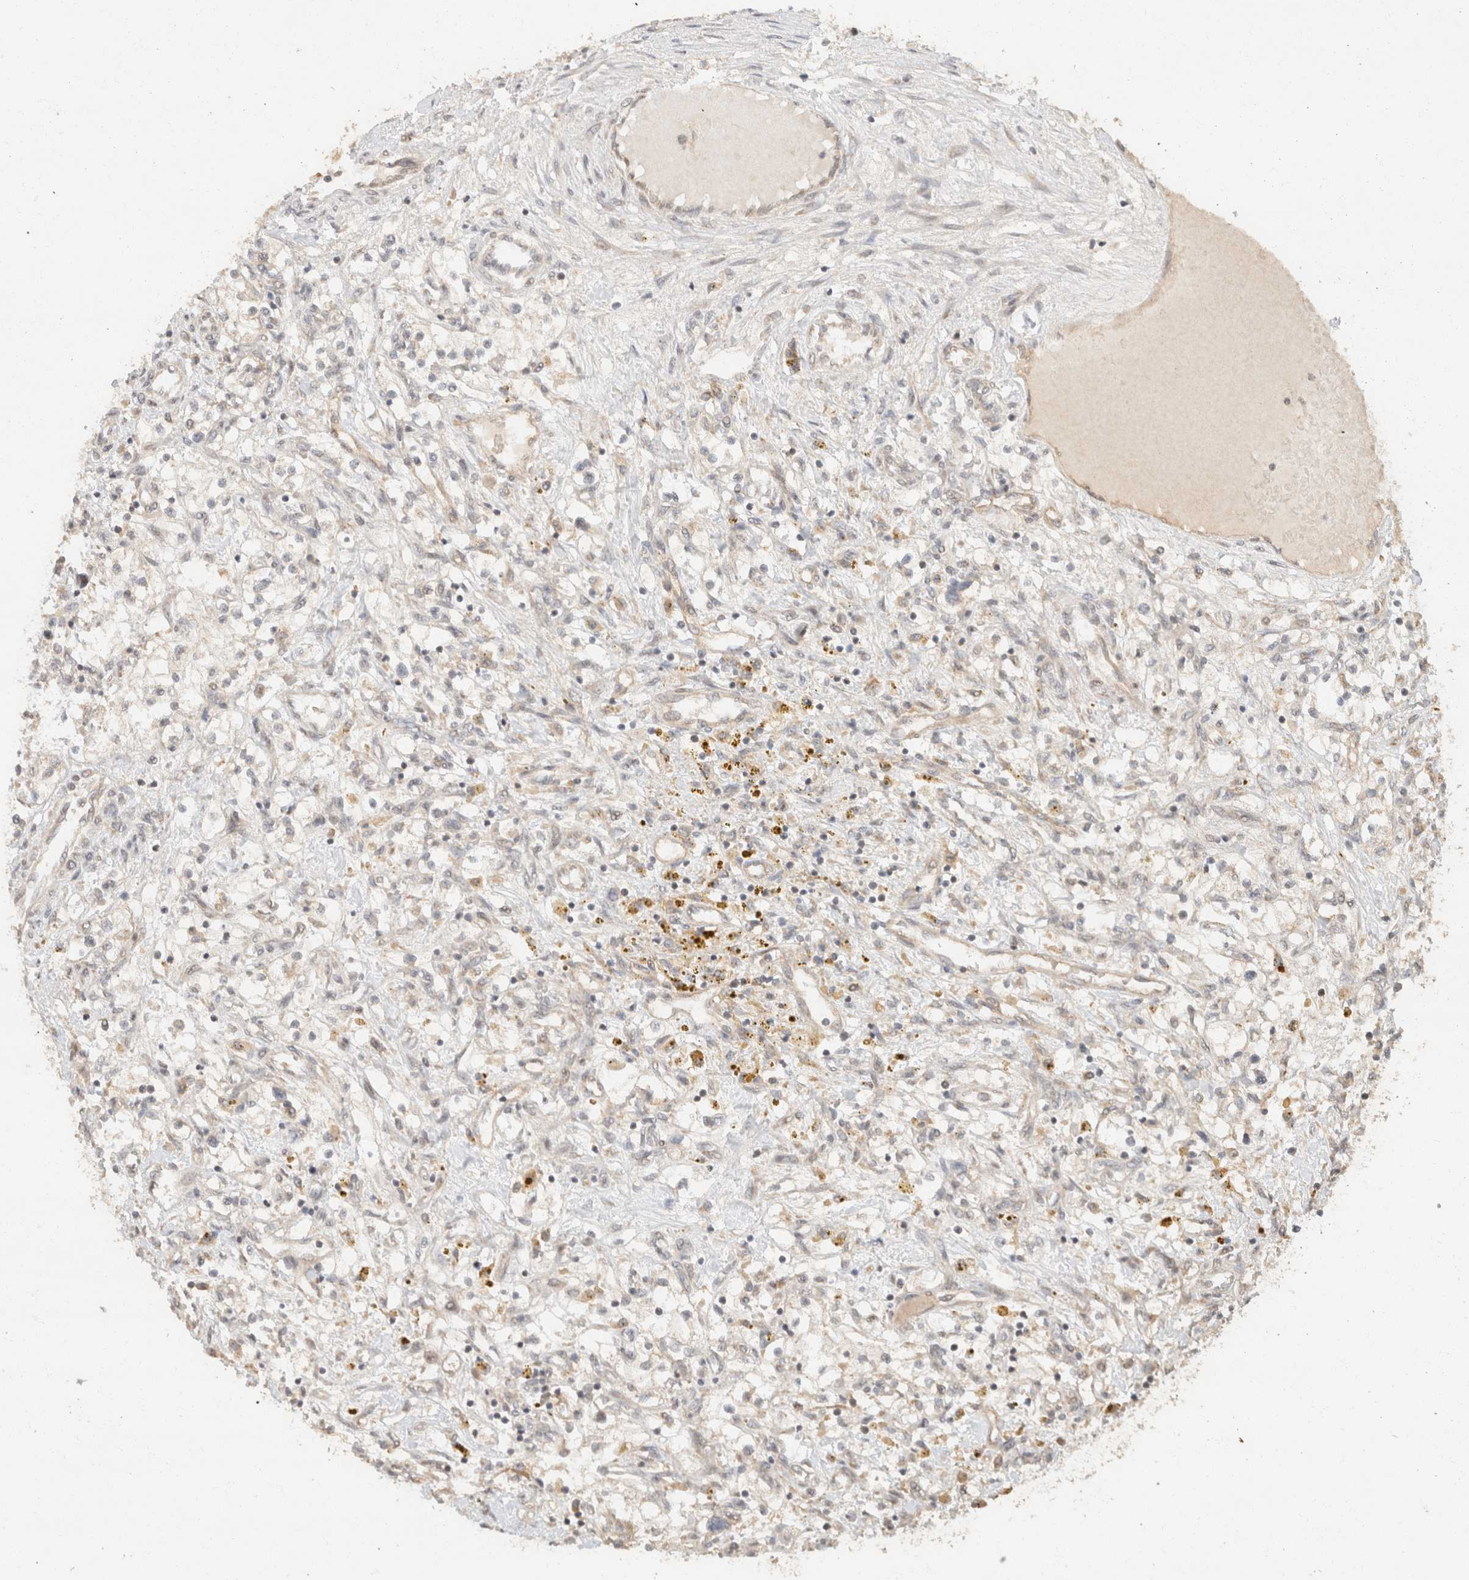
{"staining": {"intensity": "negative", "quantity": "none", "location": "none"}, "tissue": "renal cancer", "cell_type": "Tumor cells", "image_type": "cancer", "snomed": [{"axis": "morphology", "description": "Adenocarcinoma, NOS"}, {"axis": "topography", "description": "Kidney"}], "caption": "Adenocarcinoma (renal) was stained to show a protein in brown. There is no significant staining in tumor cells. (DAB (3,3'-diaminobenzidine) immunohistochemistry (IHC), high magnification).", "gene": "TACC1", "patient": {"sex": "male", "age": 68}}